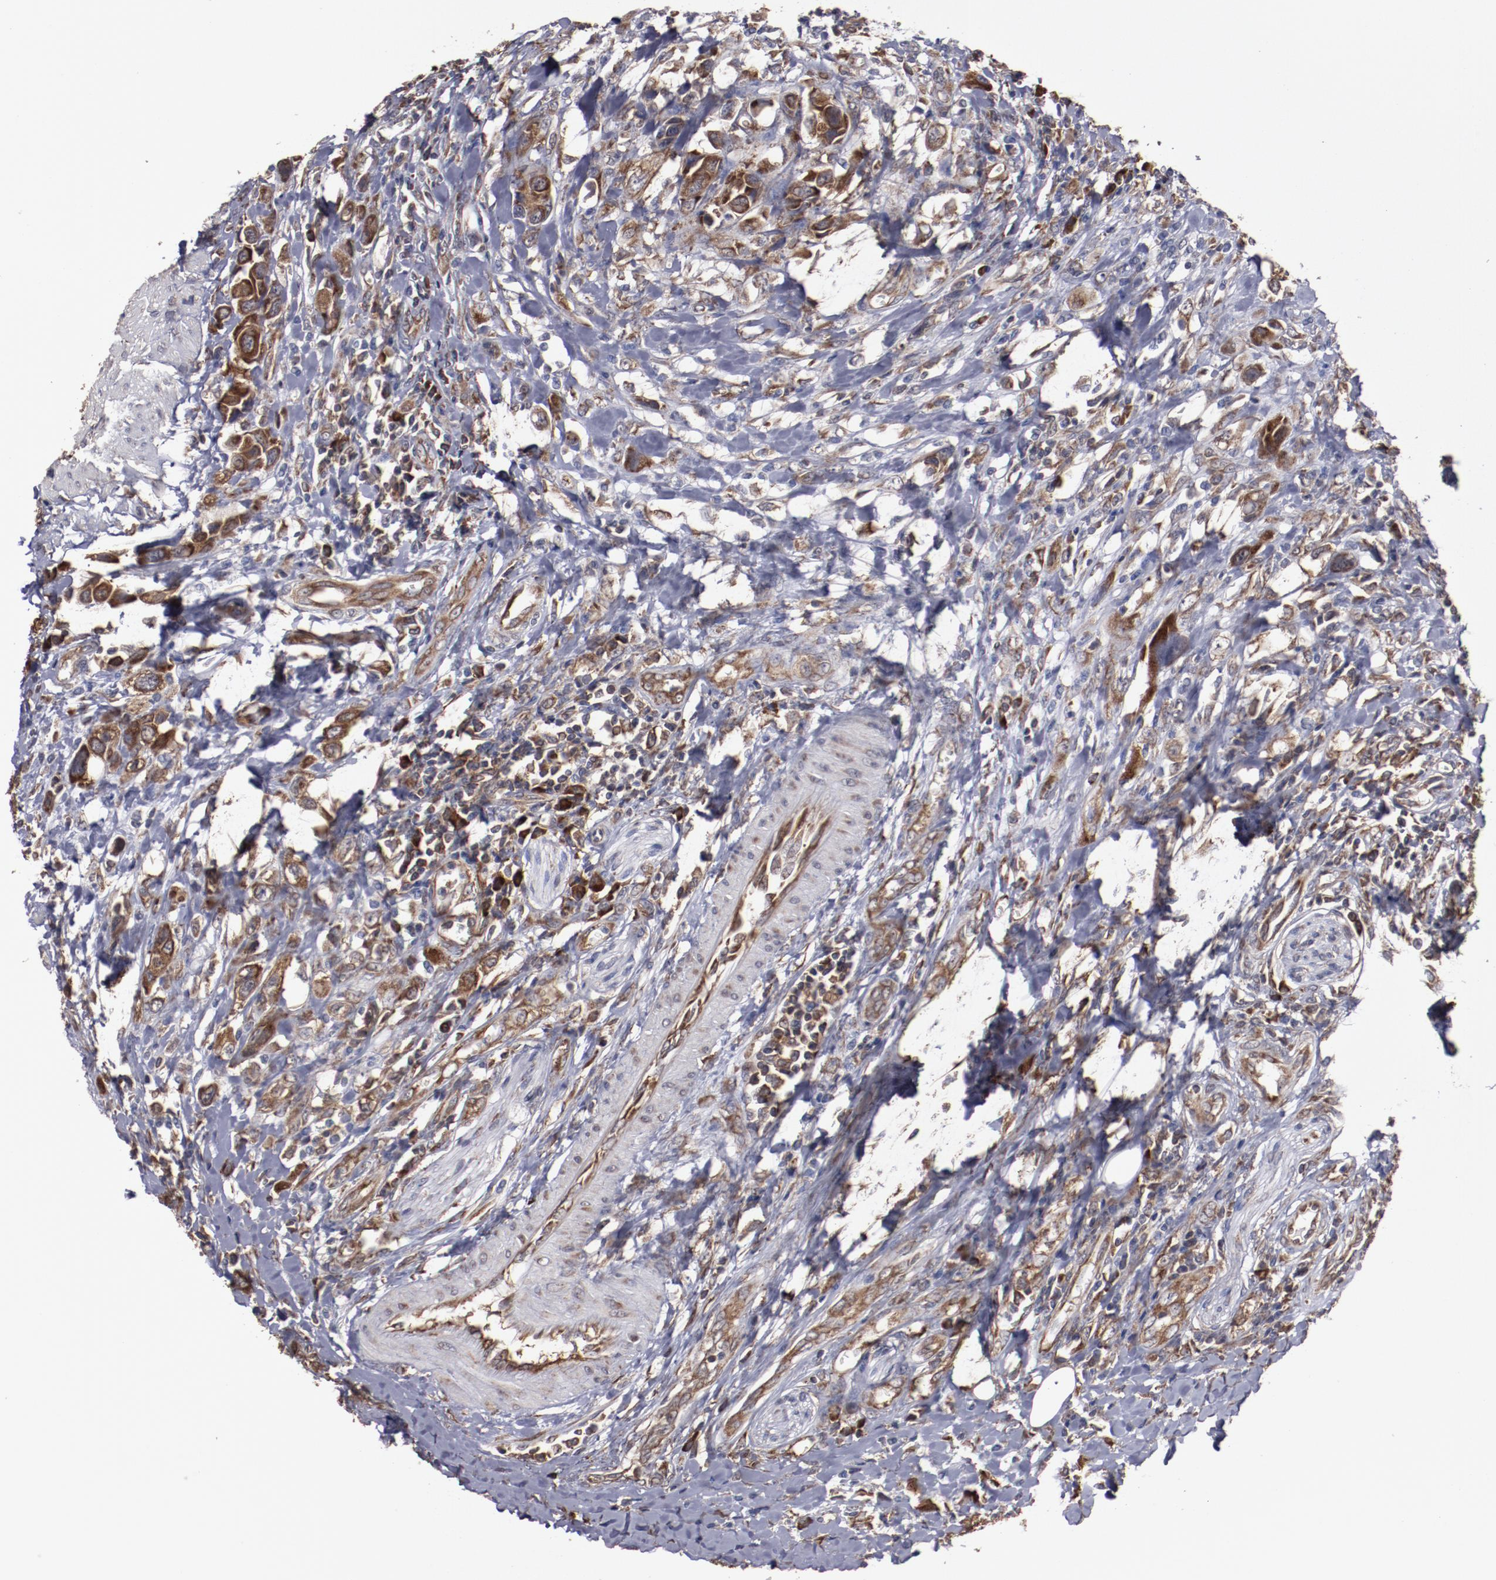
{"staining": {"intensity": "strong", "quantity": ">75%", "location": "cytoplasmic/membranous"}, "tissue": "urothelial cancer", "cell_type": "Tumor cells", "image_type": "cancer", "snomed": [{"axis": "morphology", "description": "Urothelial carcinoma, High grade"}, {"axis": "topography", "description": "Urinary bladder"}], "caption": "Urothelial carcinoma (high-grade) was stained to show a protein in brown. There is high levels of strong cytoplasmic/membranous positivity in about >75% of tumor cells. Nuclei are stained in blue.", "gene": "RPS4Y1", "patient": {"sex": "male", "age": 50}}